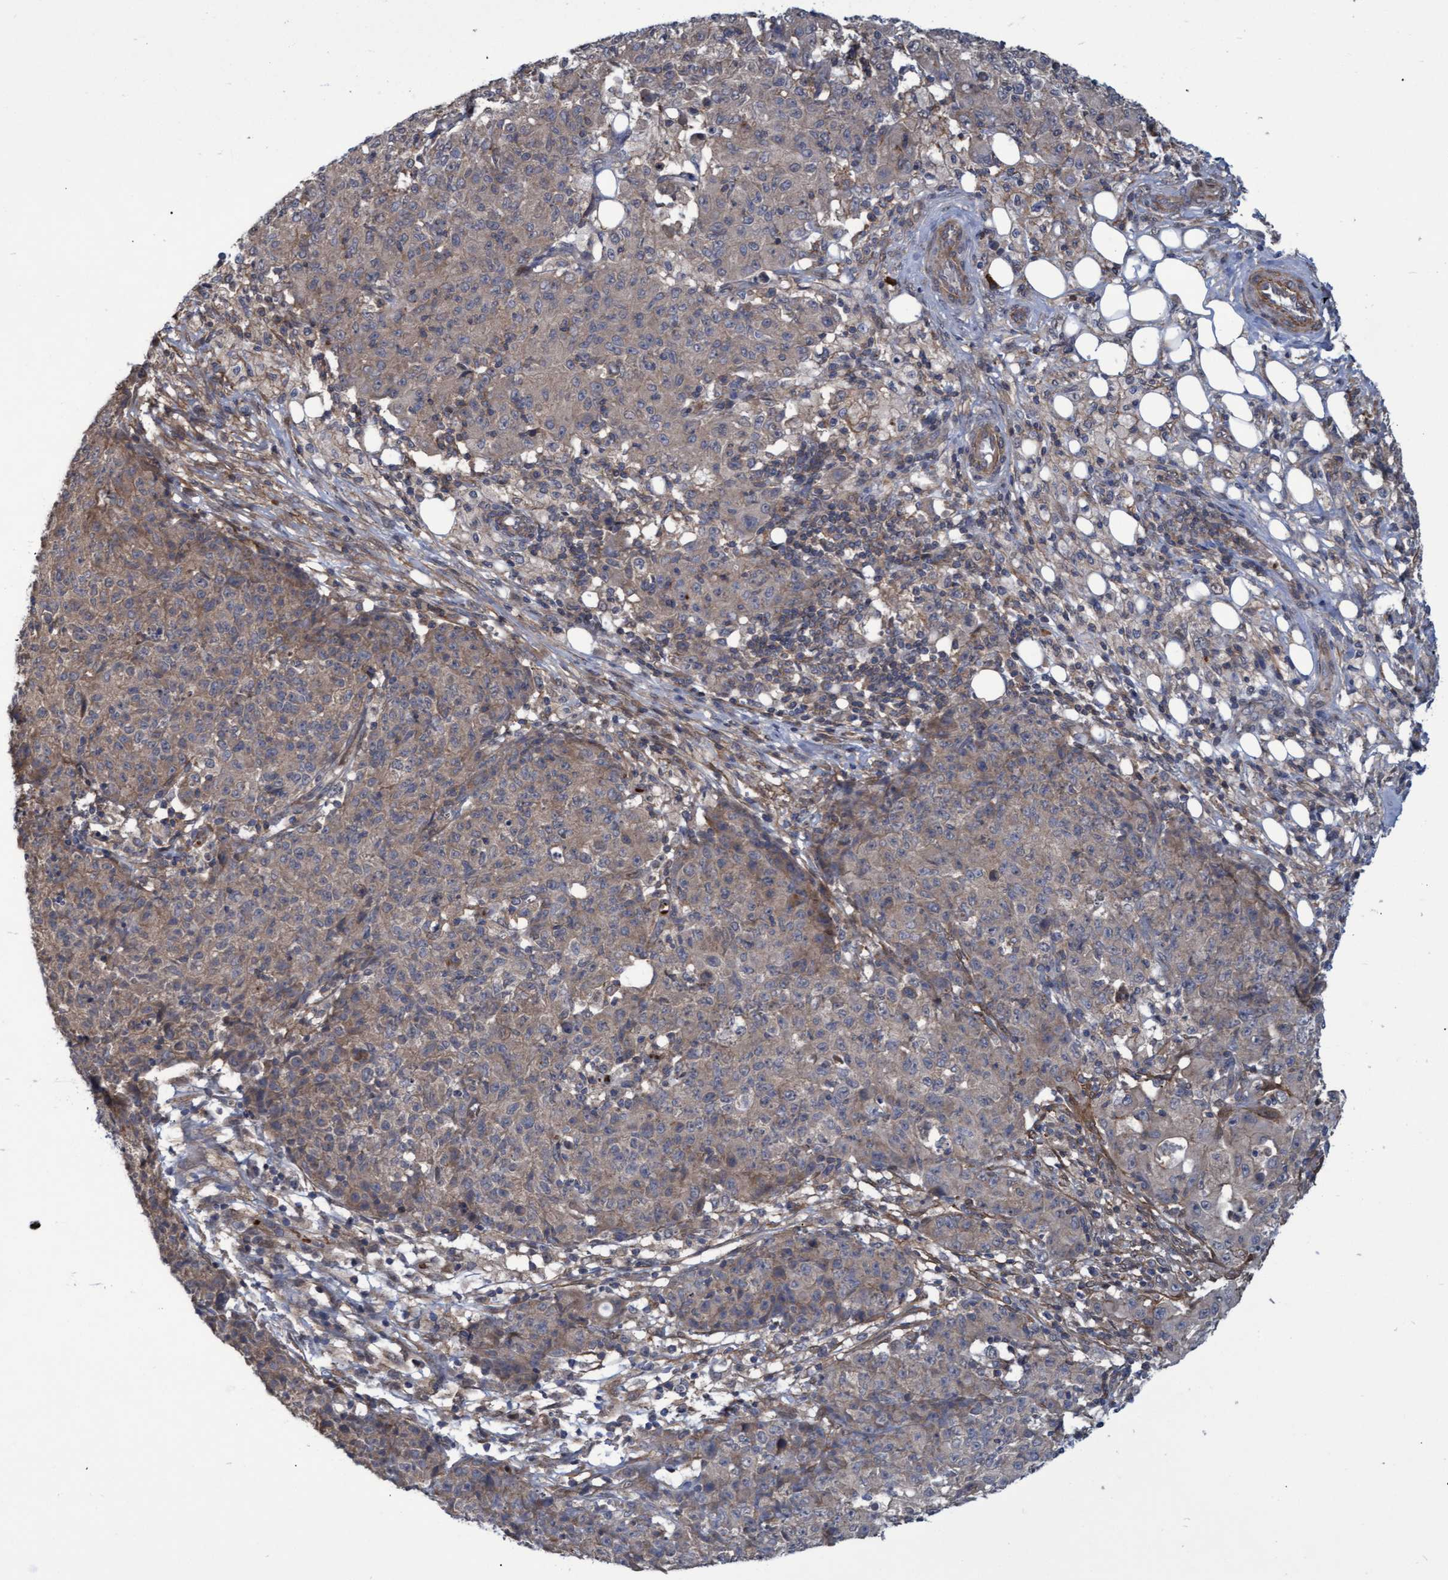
{"staining": {"intensity": "weak", "quantity": "25%-75%", "location": "cytoplasmic/membranous"}, "tissue": "ovarian cancer", "cell_type": "Tumor cells", "image_type": "cancer", "snomed": [{"axis": "morphology", "description": "Carcinoma, endometroid"}, {"axis": "topography", "description": "Ovary"}], "caption": "Immunohistochemical staining of human ovarian cancer displays low levels of weak cytoplasmic/membranous positivity in approximately 25%-75% of tumor cells.", "gene": "NAA15", "patient": {"sex": "female", "age": 42}}